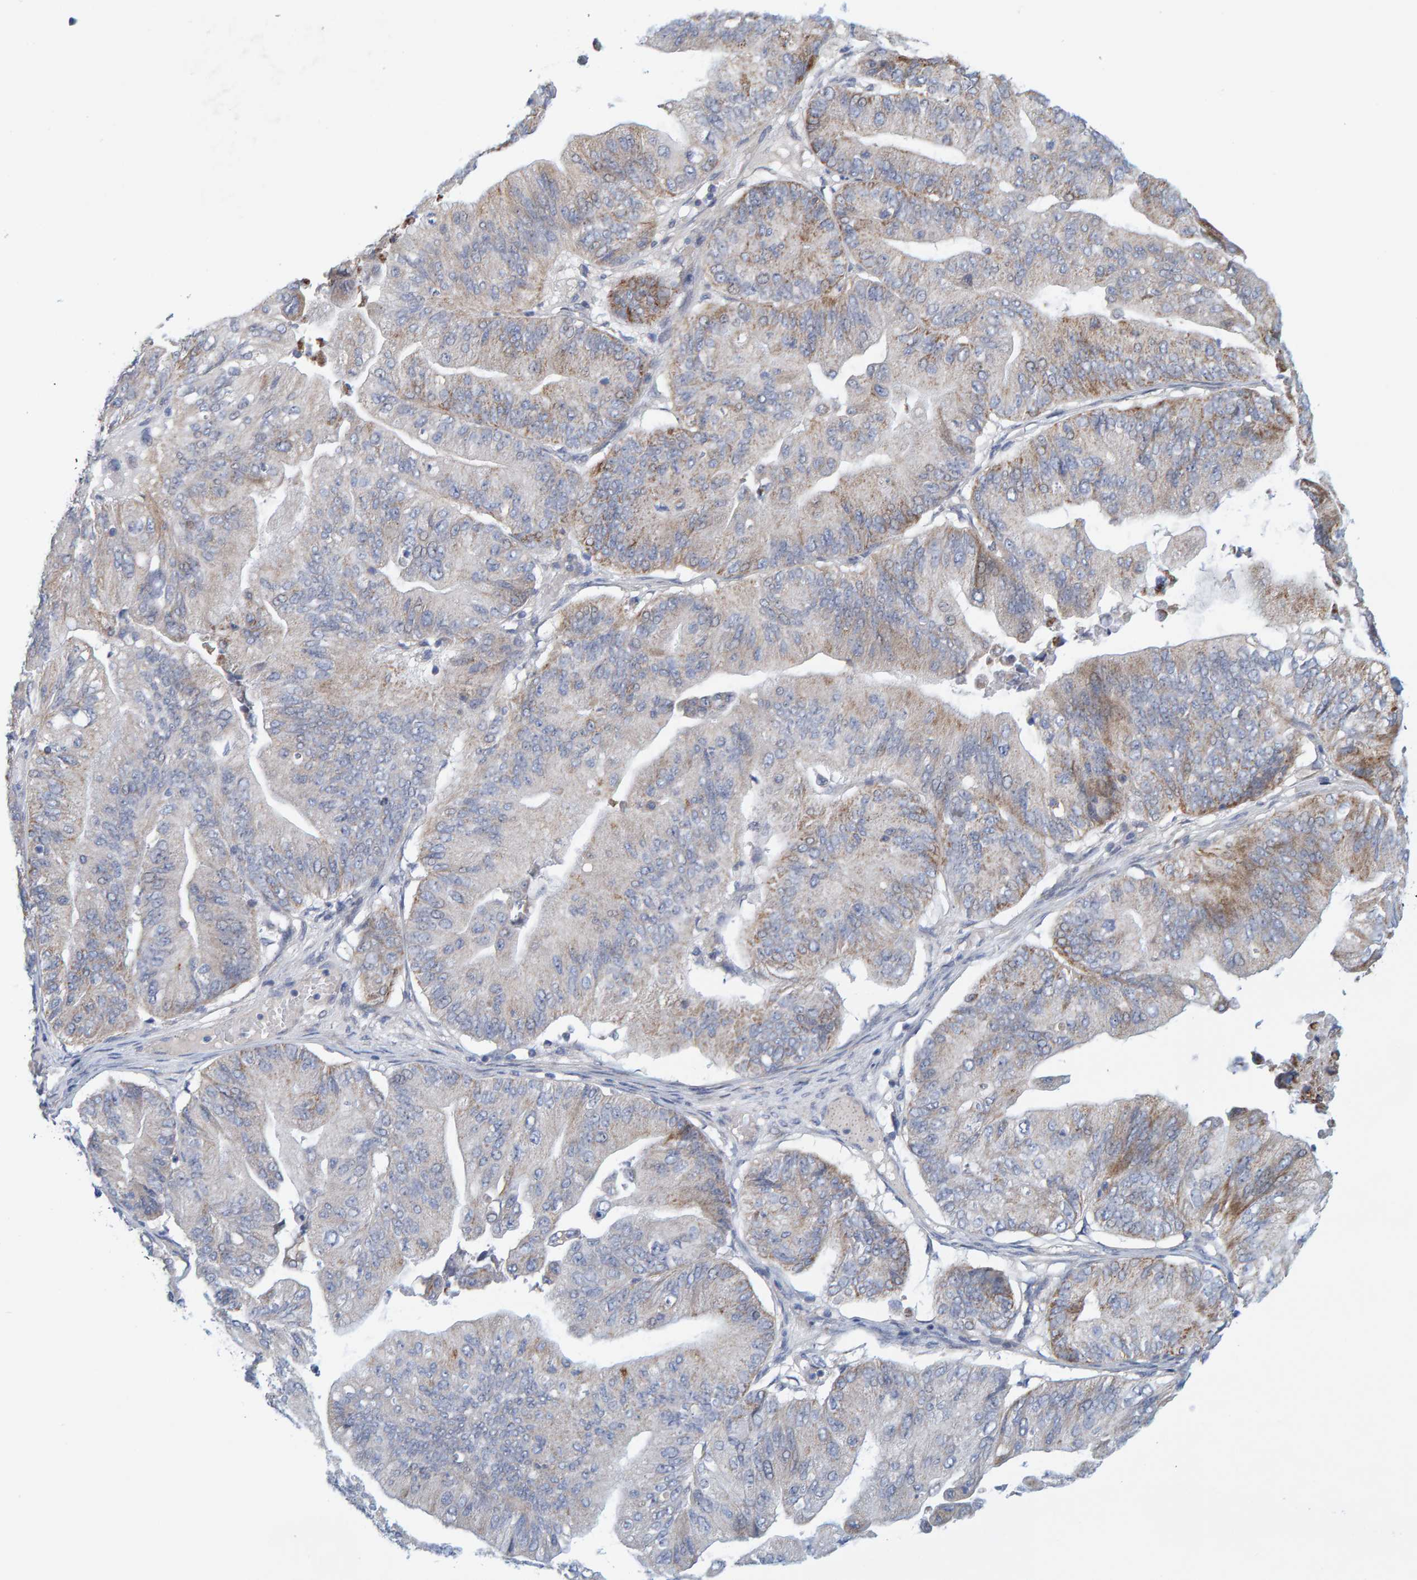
{"staining": {"intensity": "moderate", "quantity": "25%-75%", "location": "cytoplasmic/membranous"}, "tissue": "ovarian cancer", "cell_type": "Tumor cells", "image_type": "cancer", "snomed": [{"axis": "morphology", "description": "Cystadenocarcinoma, mucinous, NOS"}, {"axis": "topography", "description": "Ovary"}], "caption": "IHC micrograph of mucinous cystadenocarcinoma (ovarian) stained for a protein (brown), which exhibits medium levels of moderate cytoplasmic/membranous staining in about 25%-75% of tumor cells.", "gene": "ZC3H3", "patient": {"sex": "female", "age": 61}}